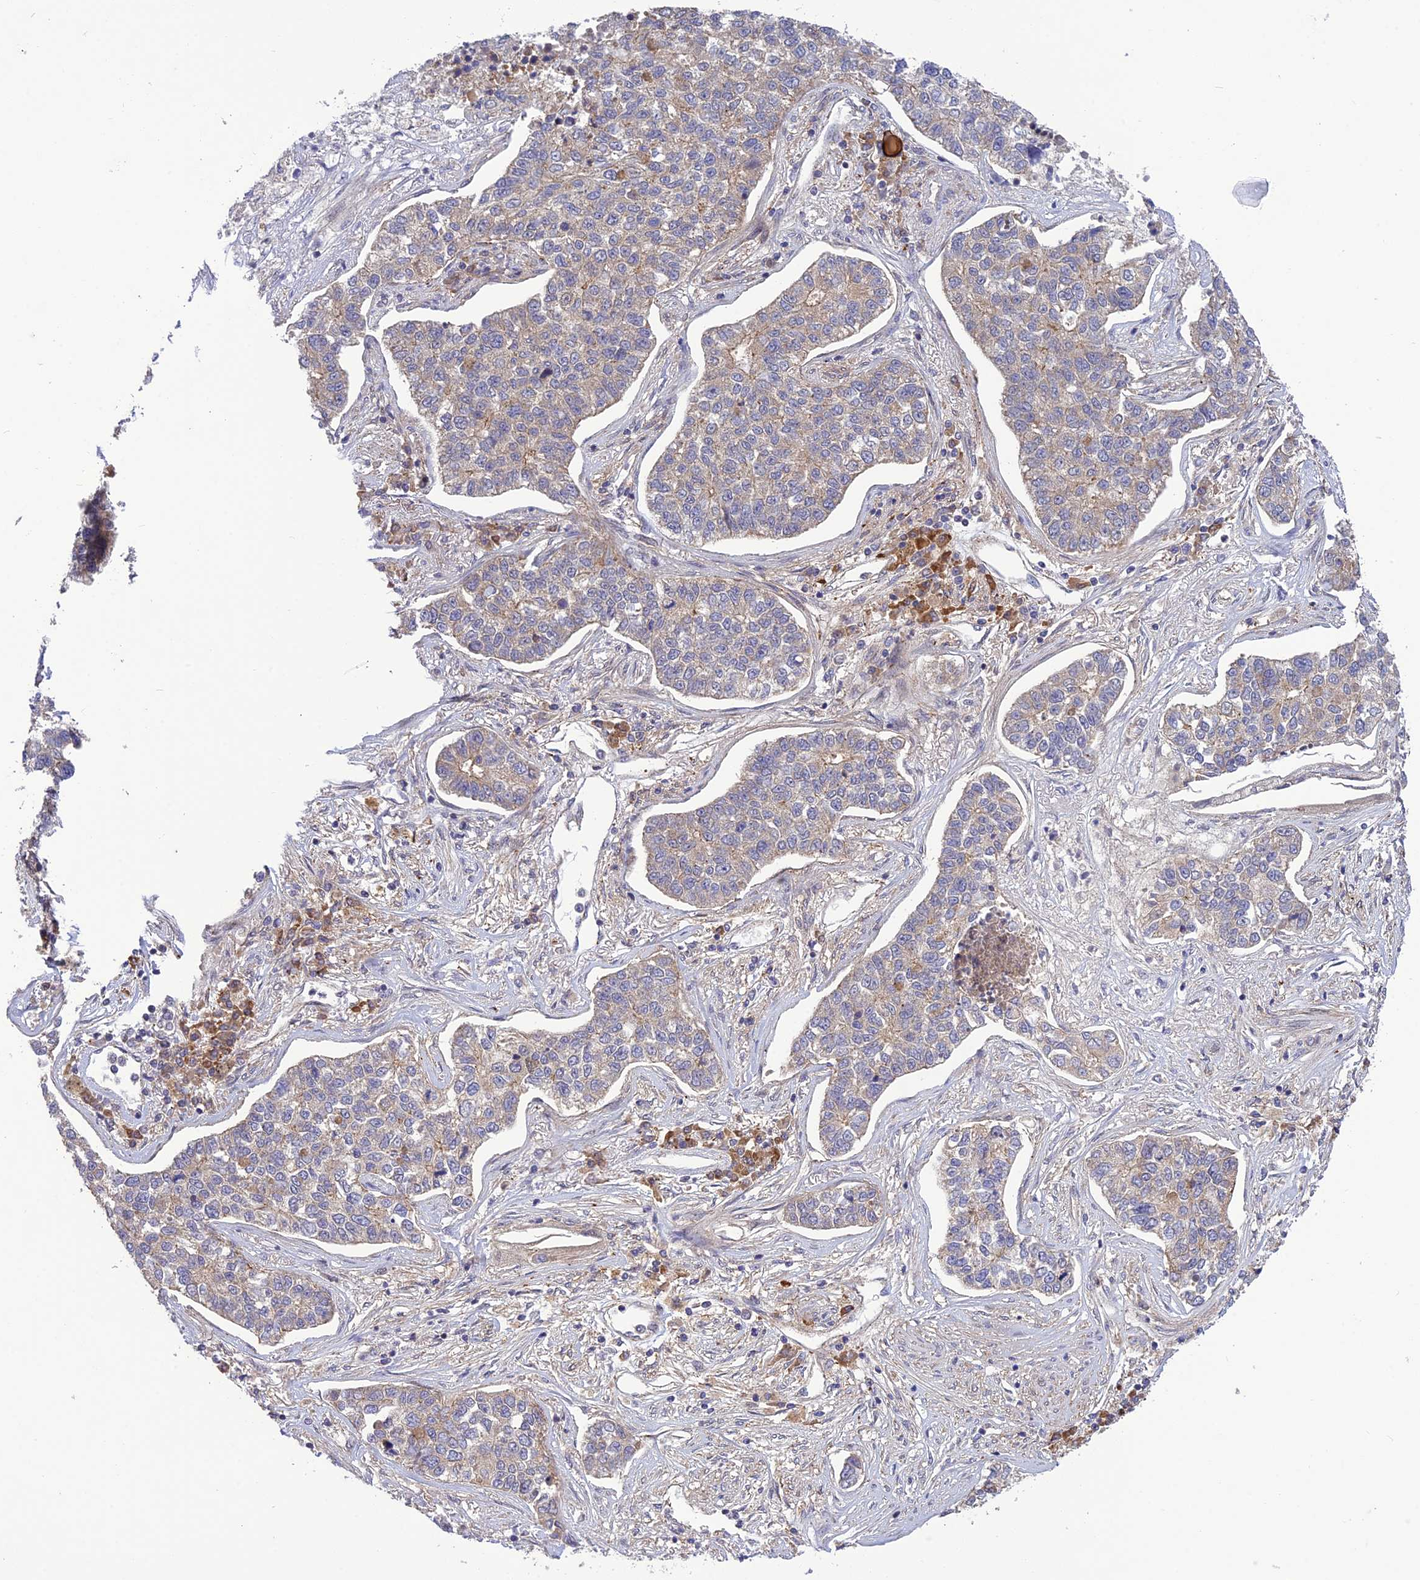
{"staining": {"intensity": "weak", "quantity": "<25%", "location": "cytoplasmic/membranous"}, "tissue": "lung cancer", "cell_type": "Tumor cells", "image_type": "cancer", "snomed": [{"axis": "morphology", "description": "Adenocarcinoma, NOS"}, {"axis": "topography", "description": "Lung"}], "caption": "Micrograph shows no protein positivity in tumor cells of adenocarcinoma (lung) tissue. The staining was performed using DAB to visualize the protein expression in brown, while the nuclei were stained in blue with hematoxylin (Magnification: 20x).", "gene": "UROS", "patient": {"sex": "male", "age": 49}}